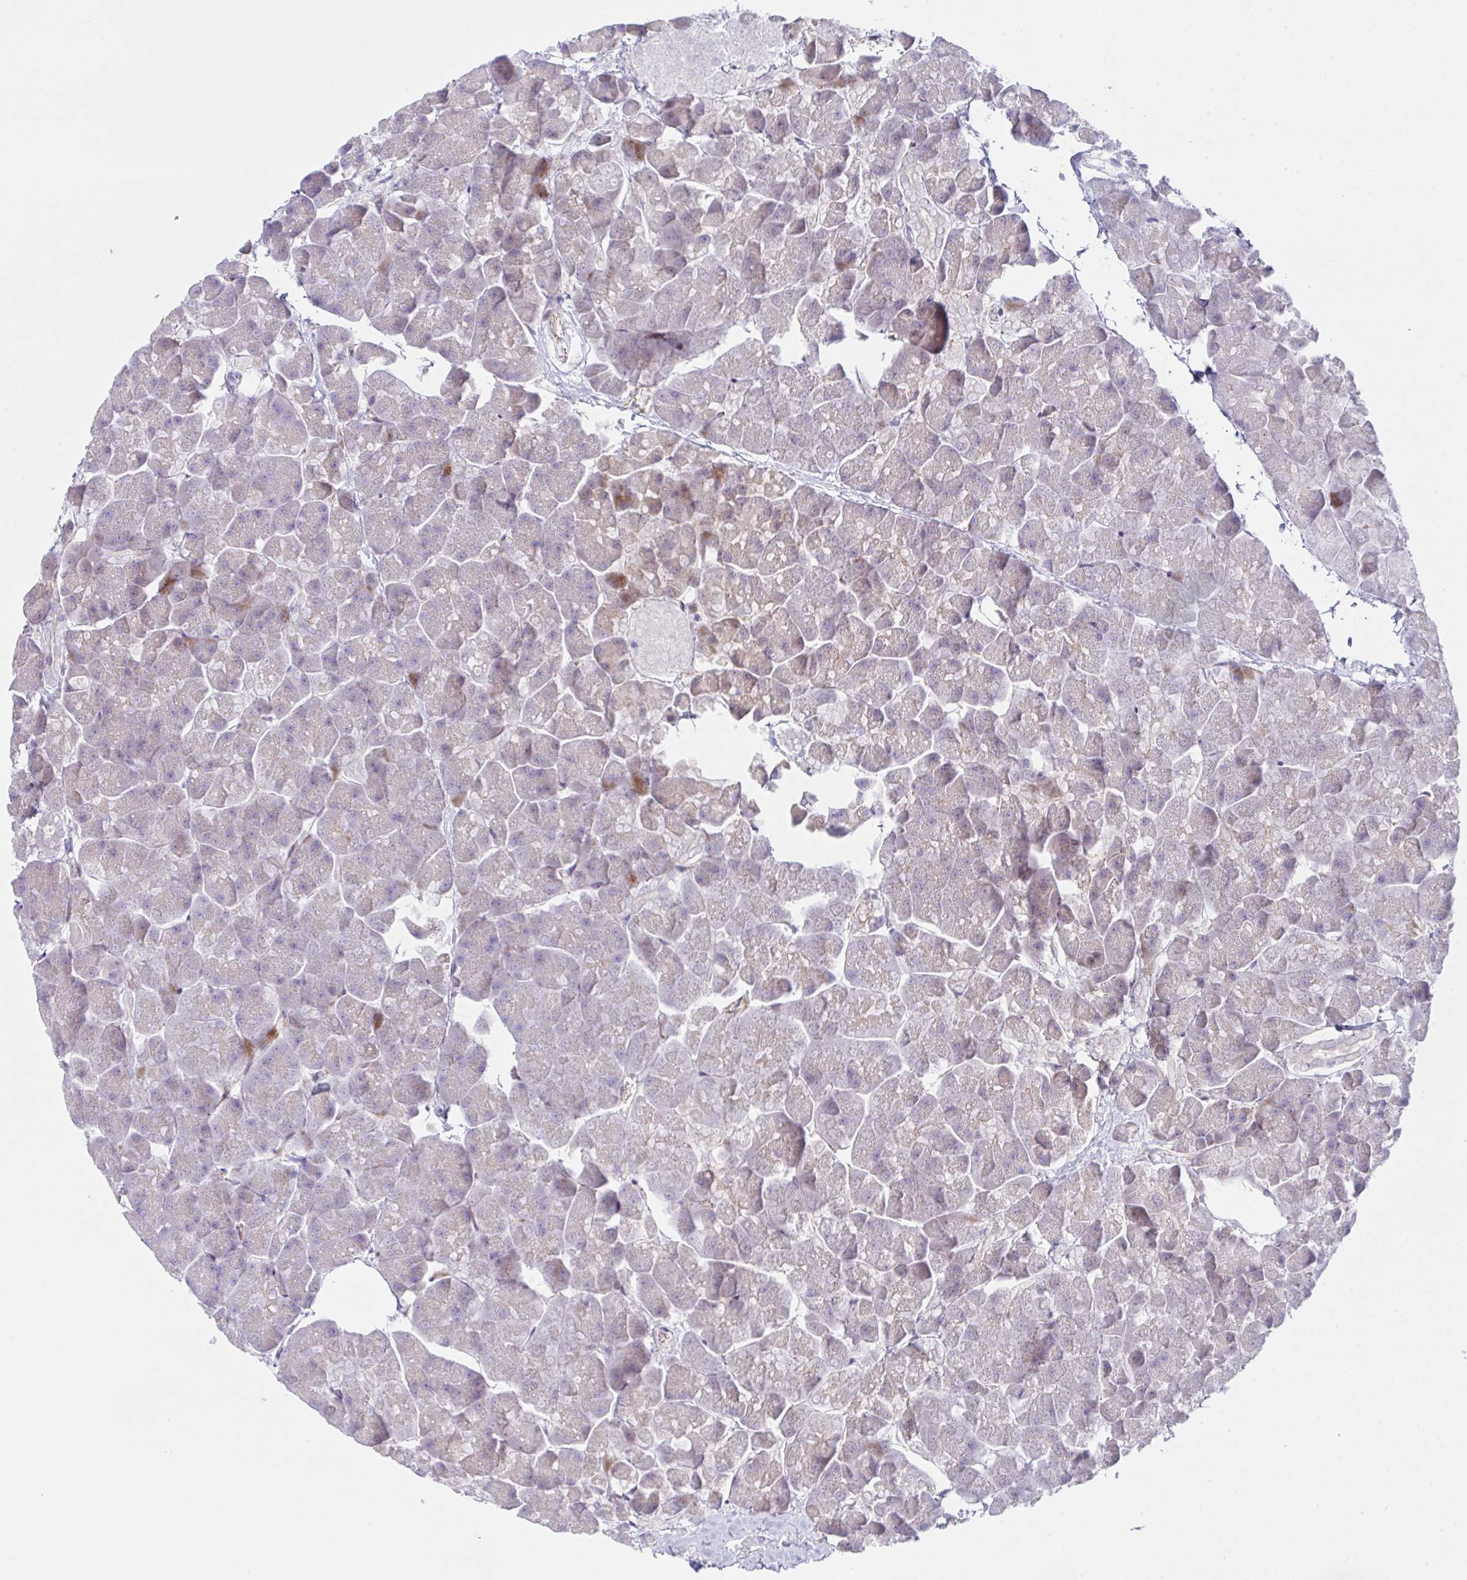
{"staining": {"intensity": "moderate", "quantity": "<25%", "location": "cytoplasmic/membranous"}, "tissue": "pancreas", "cell_type": "Exocrine glandular cells", "image_type": "normal", "snomed": [{"axis": "morphology", "description": "Normal tissue, NOS"}, {"axis": "topography", "description": "Pancreas"}, {"axis": "topography", "description": "Peripheral nerve tissue"}], "caption": "Immunohistochemistry (IHC) (DAB) staining of benign pancreas displays moderate cytoplasmic/membranous protein staining in about <25% of exocrine glandular cells.", "gene": "ZNF713", "patient": {"sex": "male", "age": 54}}